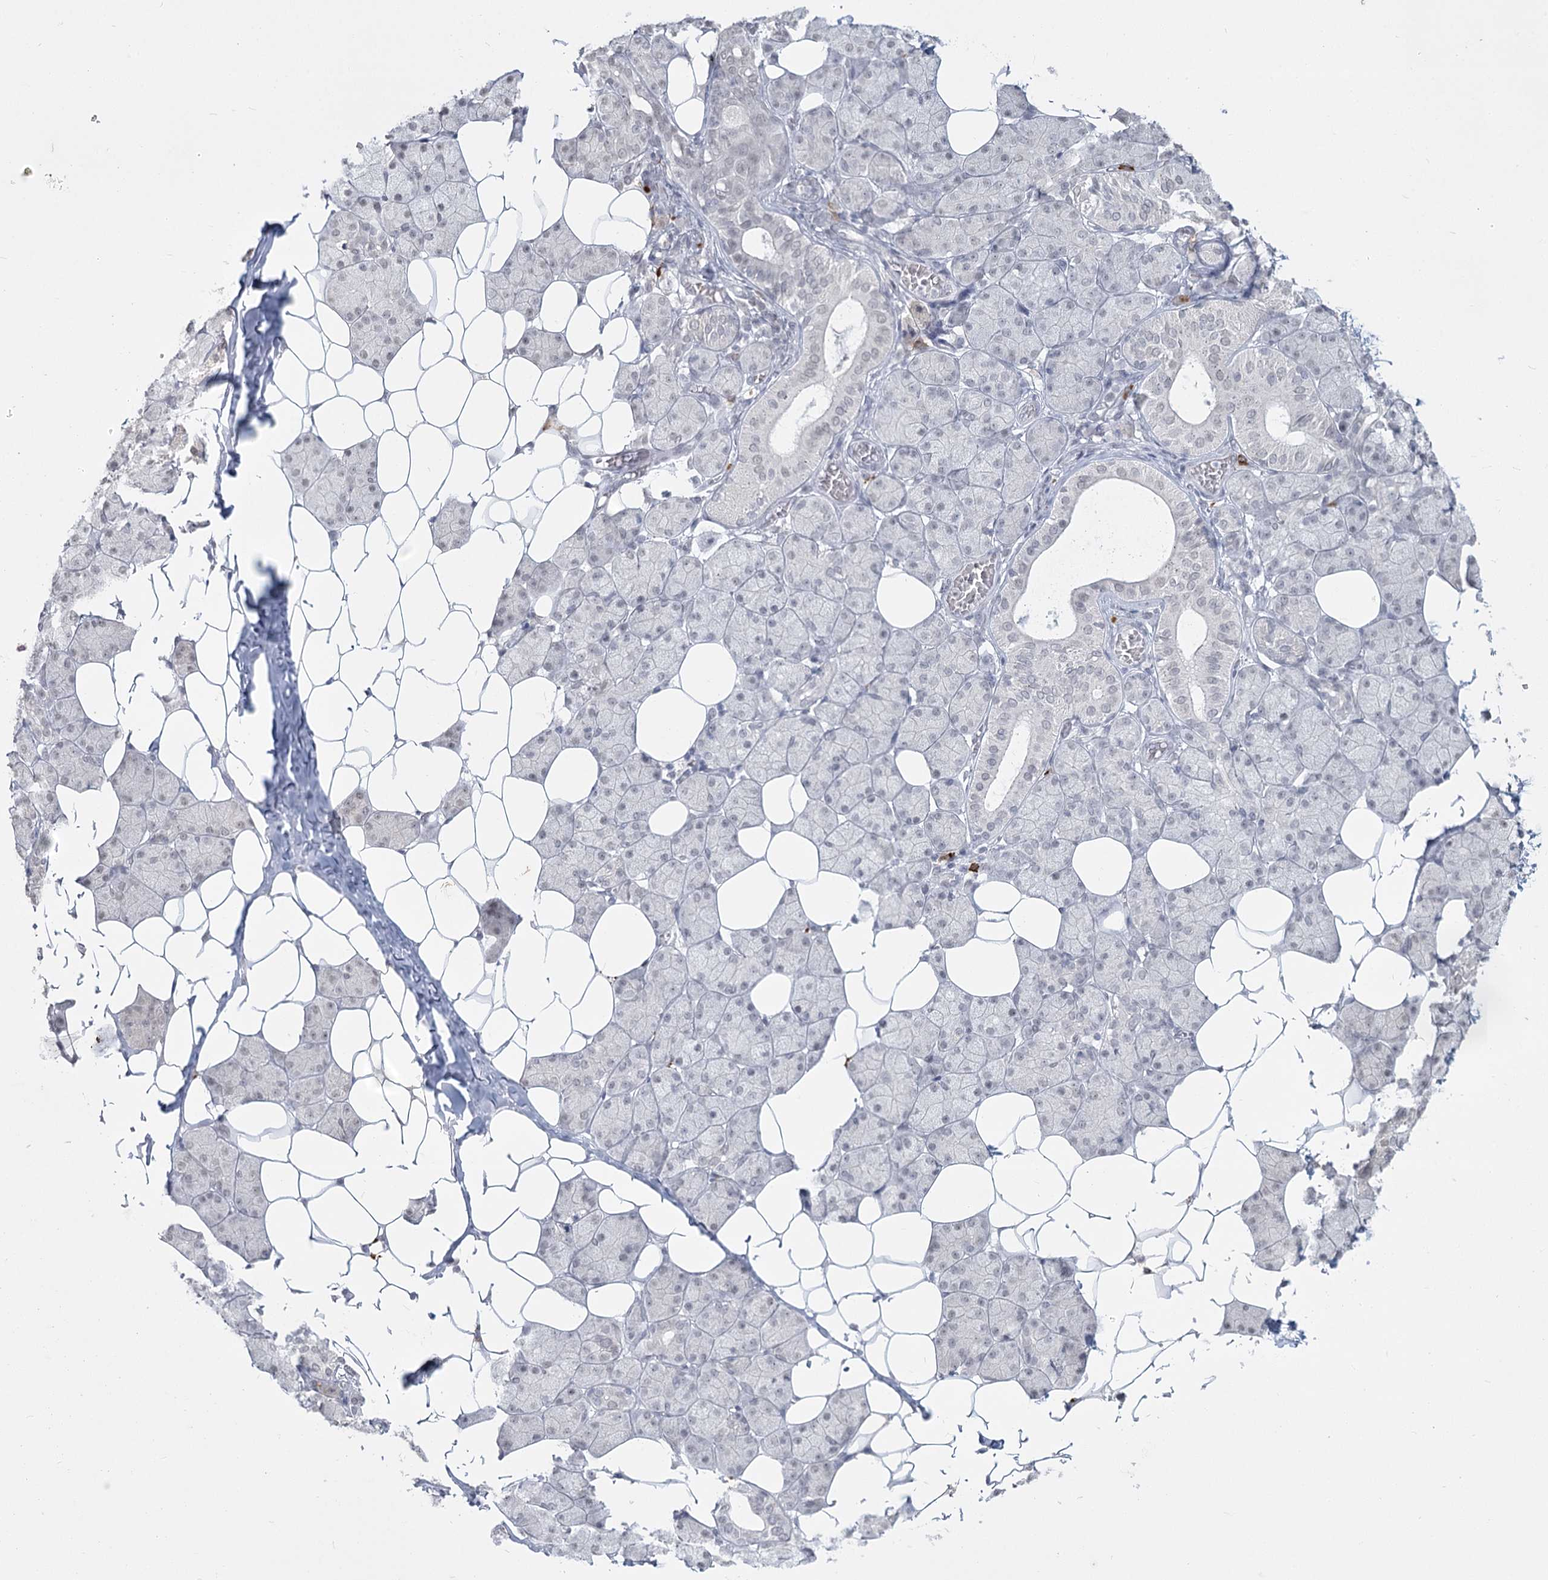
{"staining": {"intensity": "weak", "quantity": "<25%", "location": "nuclear"}, "tissue": "salivary gland", "cell_type": "Glandular cells", "image_type": "normal", "snomed": [{"axis": "morphology", "description": "Normal tissue, NOS"}, {"axis": "topography", "description": "Salivary gland"}], "caption": "High power microscopy micrograph of an immunohistochemistry (IHC) photomicrograph of normal salivary gland, revealing no significant positivity in glandular cells.", "gene": "LY6G5C", "patient": {"sex": "female", "age": 33}}